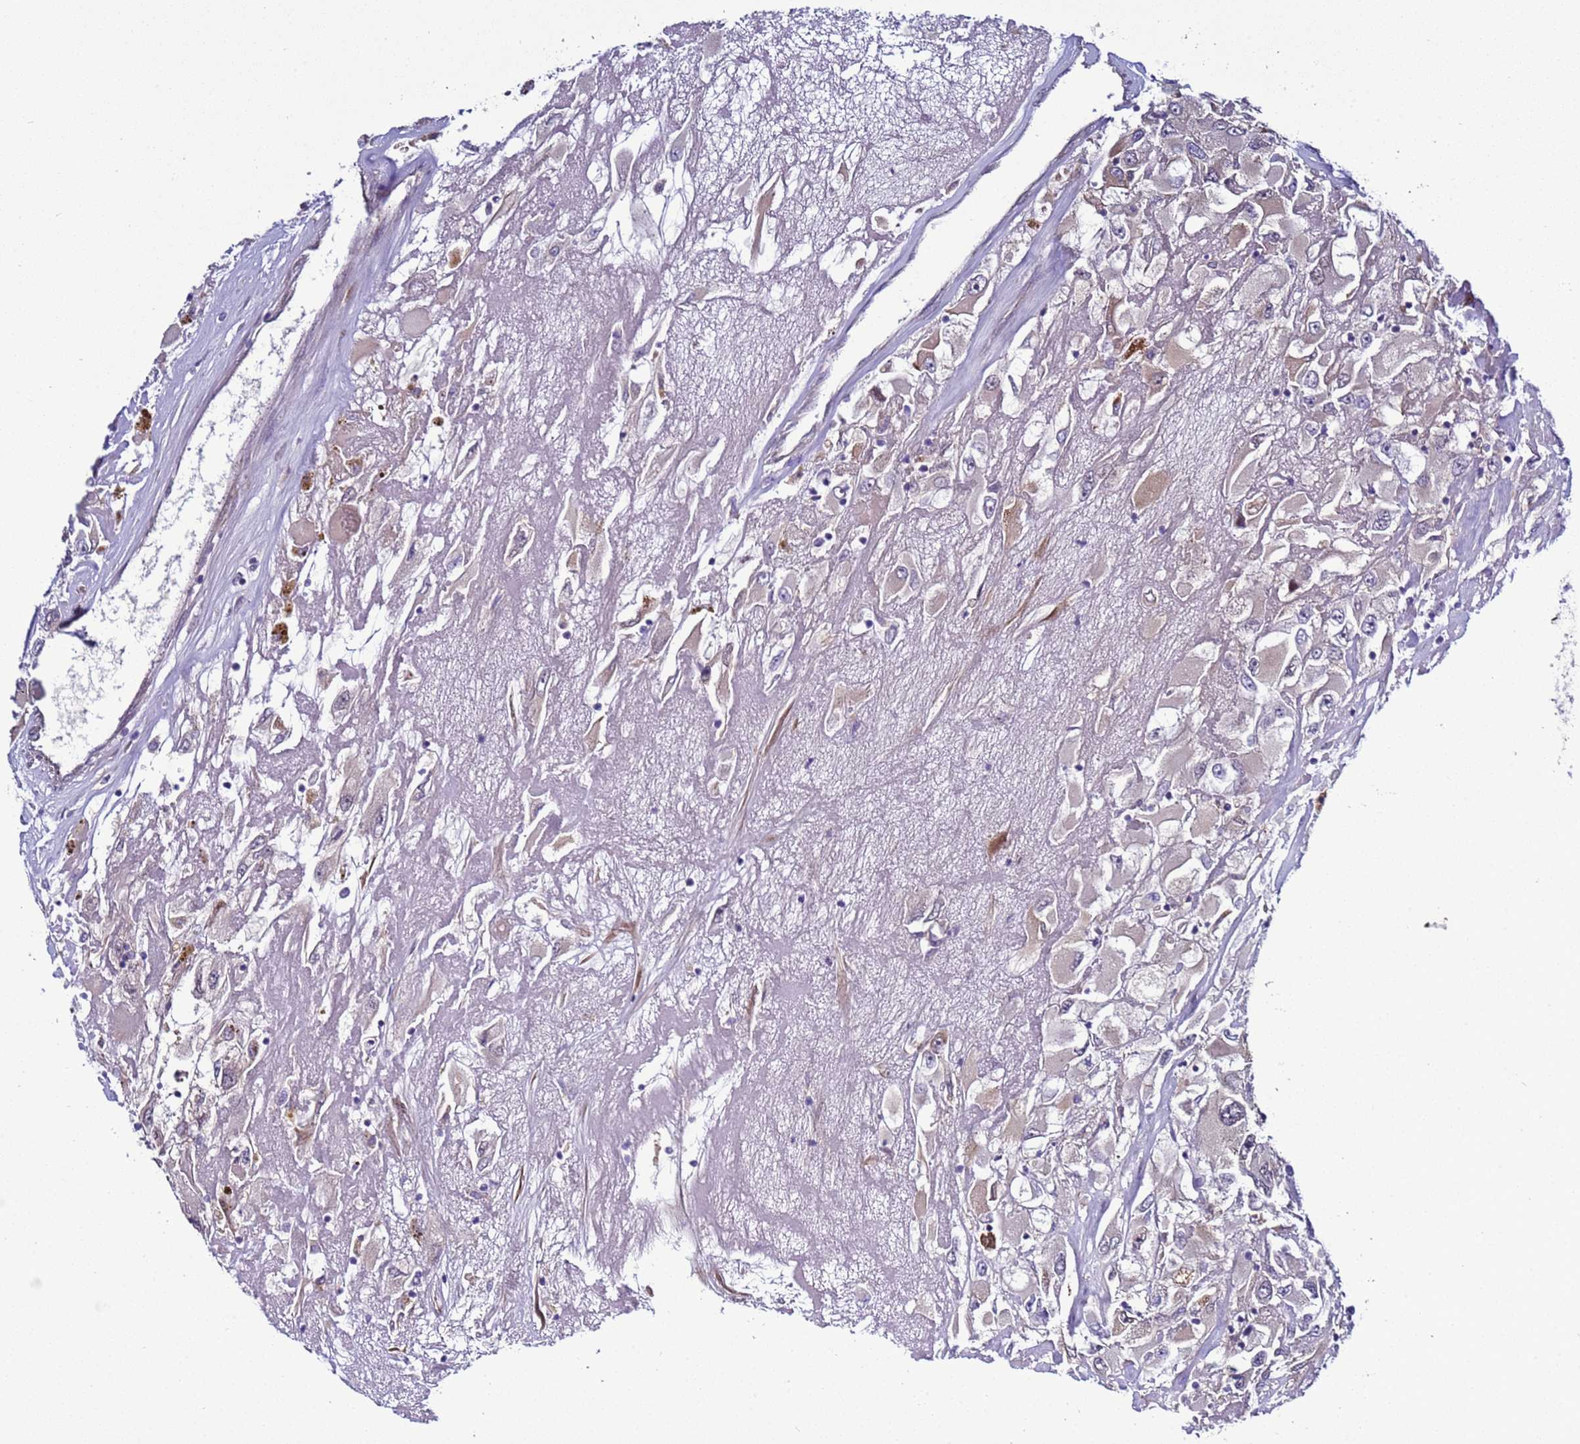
{"staining": {"intensity": "negative", "quantity": "none", "location": "none"}, "tissue": "renal cancer", "cell_type": "Tumor cells", "image_type": "cancer", "snomed": [{"axis": "morphology", "description": "Adenocarcinoma, NOS"}, {"axis": "topography", "description": "Kidney"}], "caption": "Tumor cells are negative for brown protein staining in renal cancer.", "gene": "NAT2", "patient": {"sex": "female", "age": 52}}